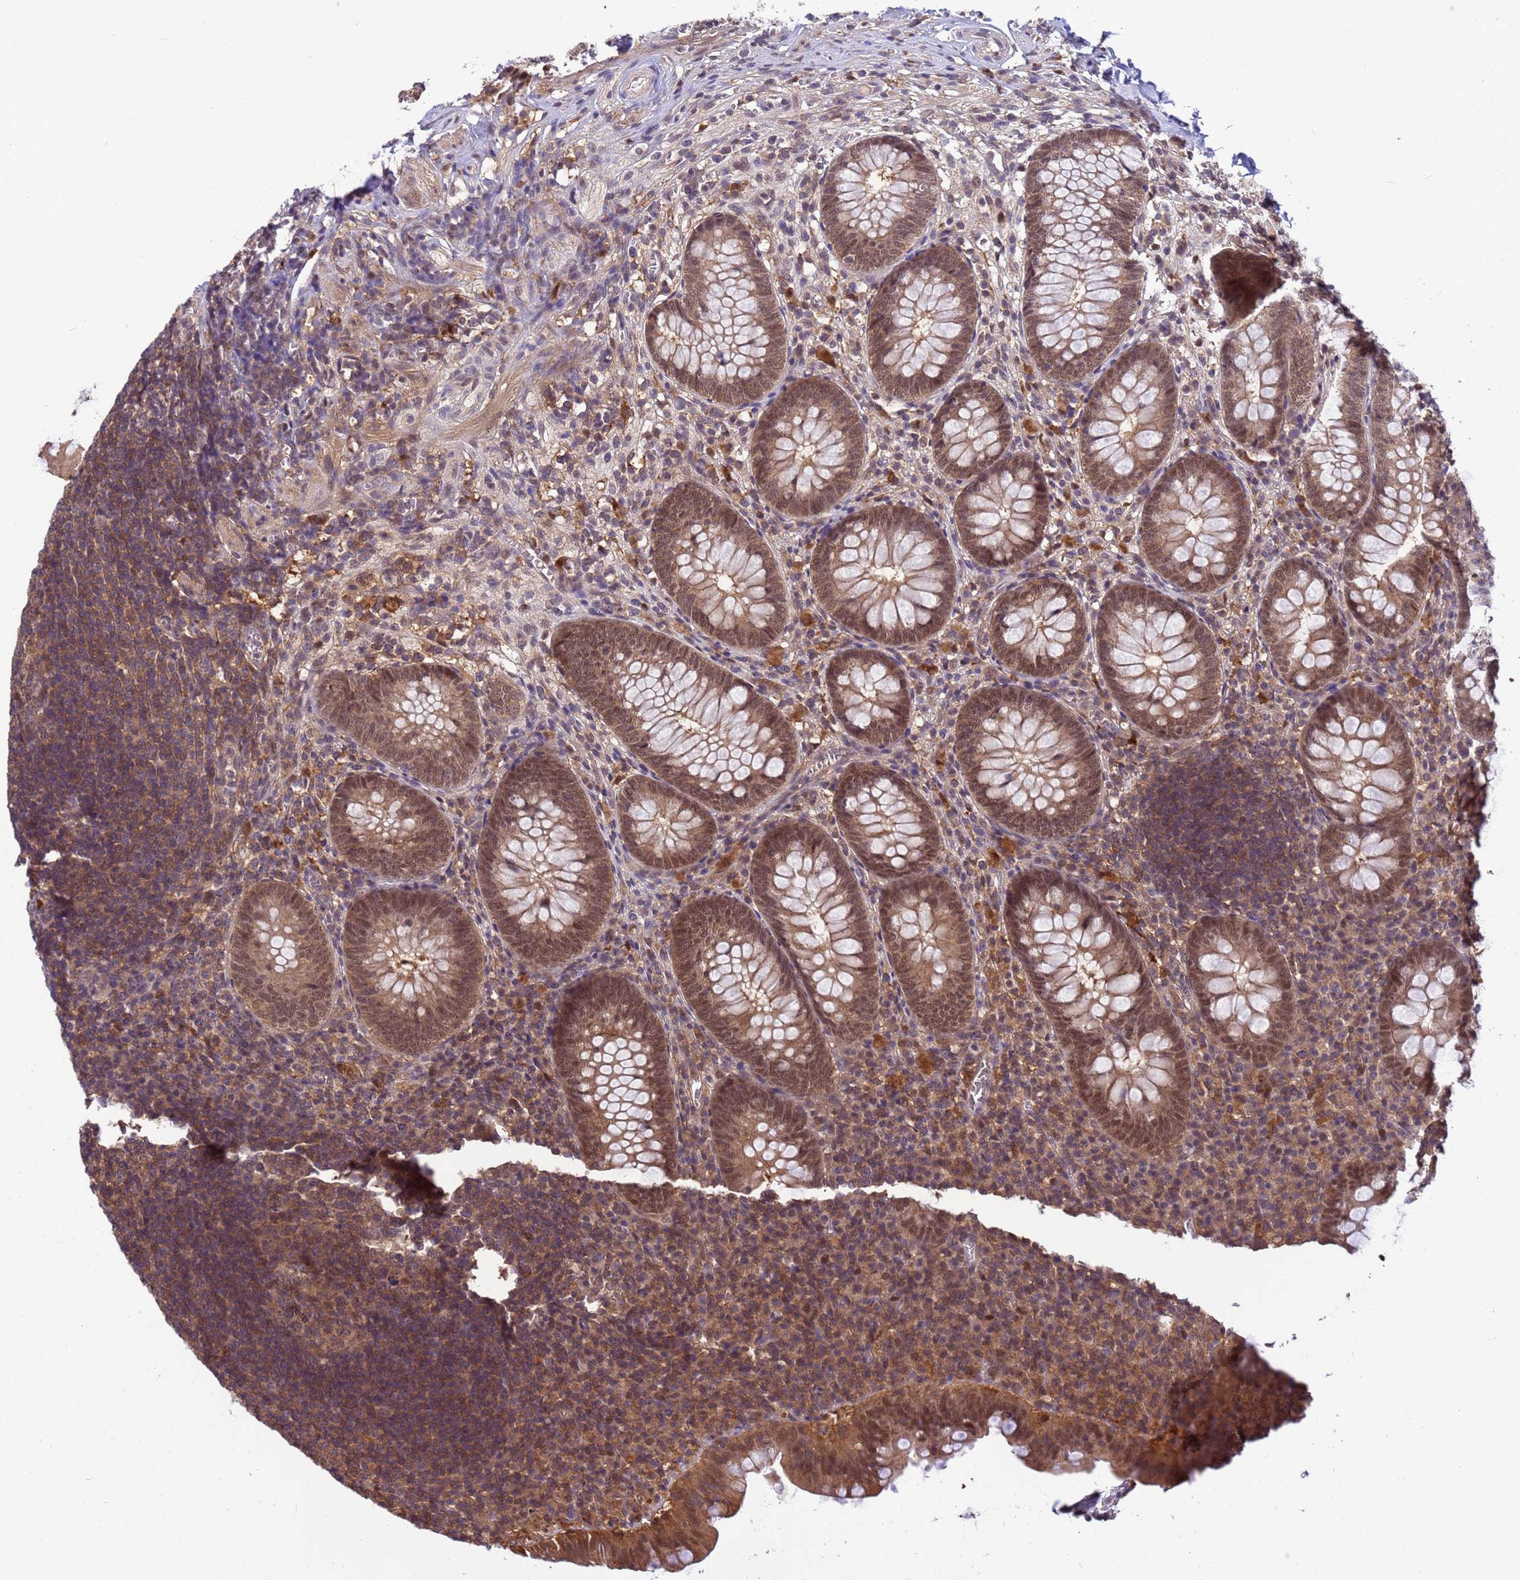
{"staining": {"intensity": "moderate", "quantity": ">75%", "location": "cytoplasmic/membranous,nuclear"}, "tissue": "appendix", "cell_type": "Glandular cells", "image_type": "normal", "snomed": [{"axis": "morphology", "description": "Normal tissue, NOS"}, {"axis": "topography", "description": "Appendix"}], "caption": "Immunohistochemistry (IHC) image of normal appendix: appendix stained using IHC shows medium levels of moderate protein expression localized specifically in the cytoplasmic/membranous,nuclear of glandular cells, appearing as a cytoplasmic/membranous,nuclear brown color.", "gene": "NPEPPS", "patient": {"sex": "male", "age": 56}}